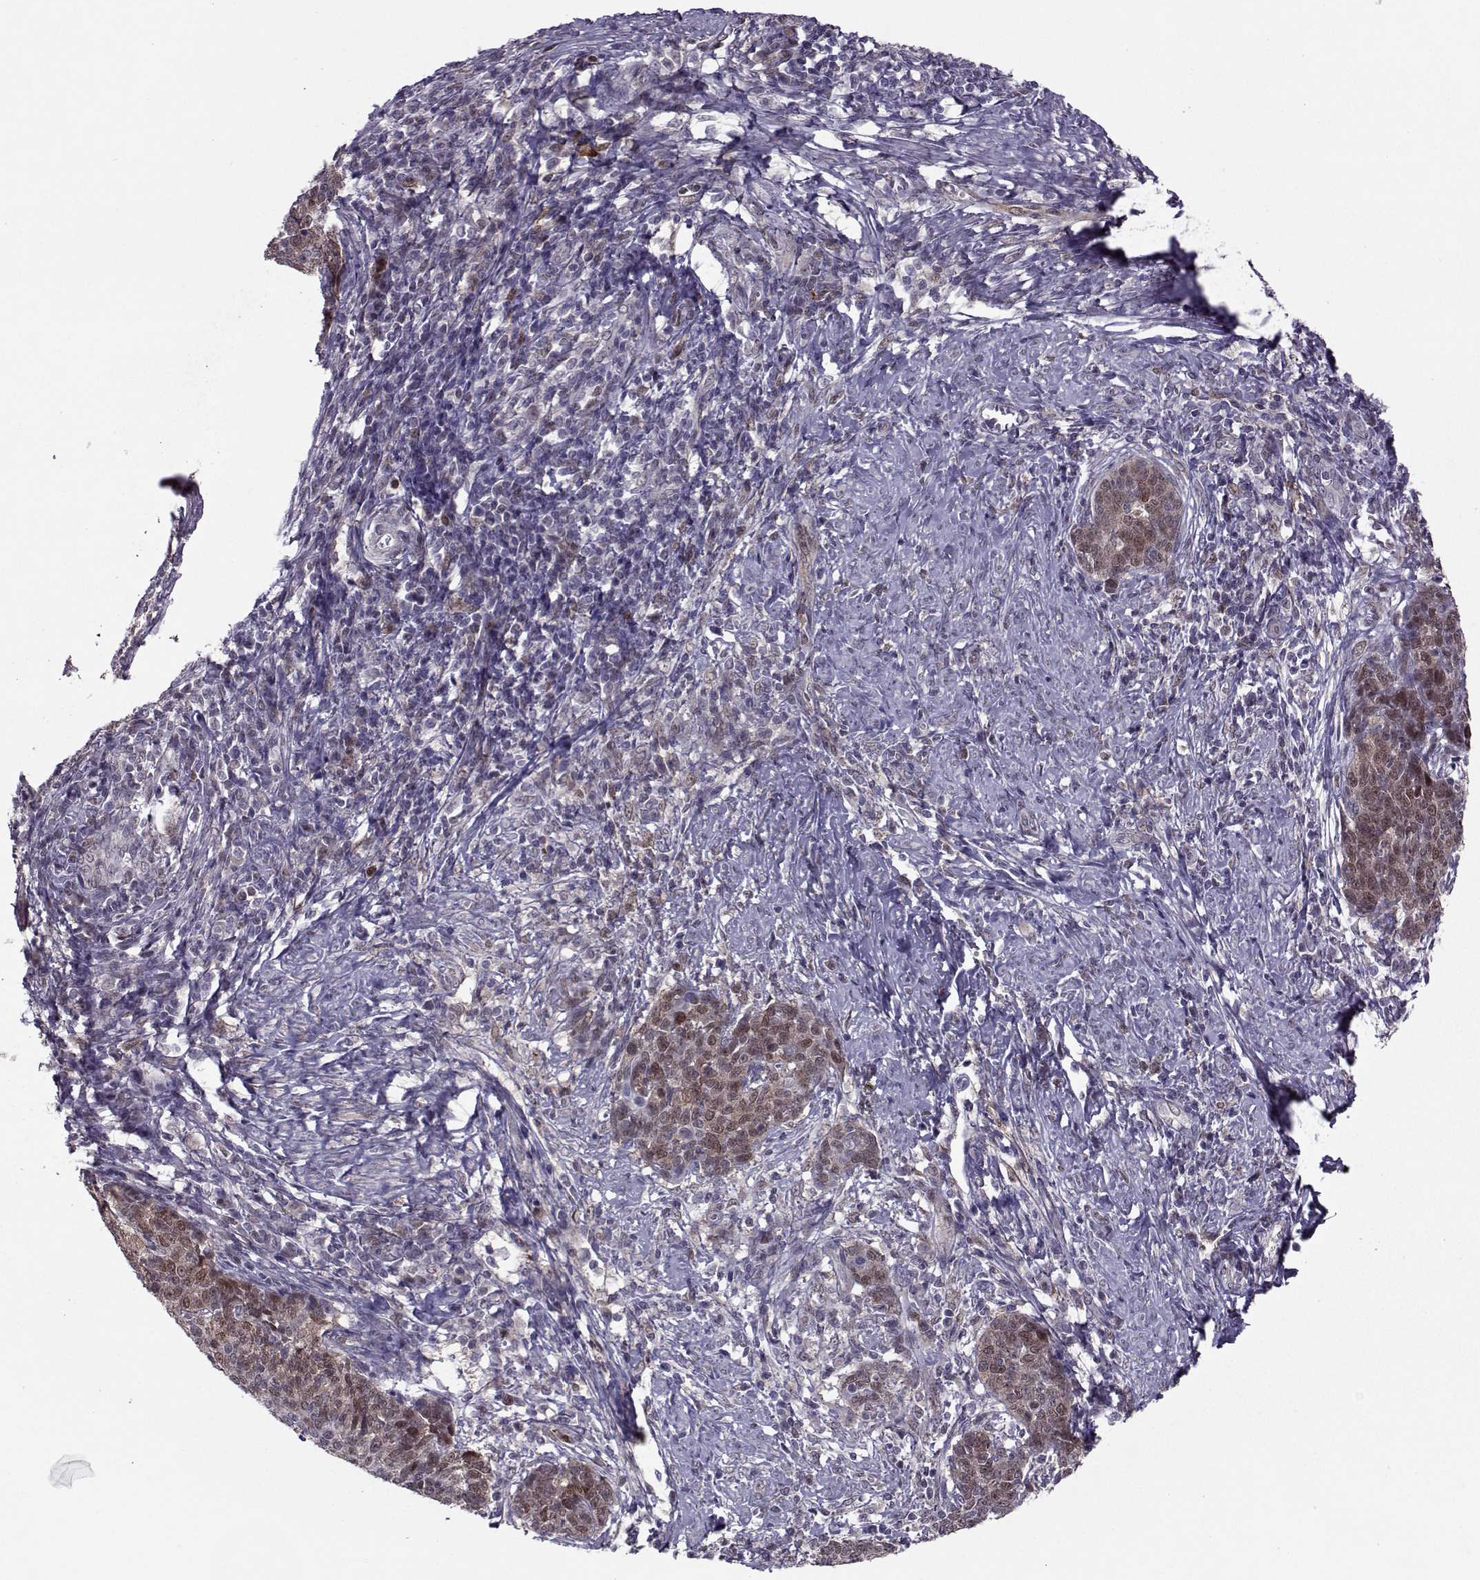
{"staining": {"intensity": "moderate", "quantity": "25%-75%", "location": "nuclear"}, "tissue": "cervical cancer", "cell_type": "Tumor cells", "image_type": "cancer", "snomed": [{"axis": "morphology", "description": "Squamous cell carcinoma, NOS"}, {"axis": "topography", "description": "Cervix"}], "caption": "Cervical squamous cell carcinoma tissue reveals moderate nuclear expression in about 25%-75% of tumor cells", "gene": "CDK4", "patient": {"sex": "female", "age": 39}}